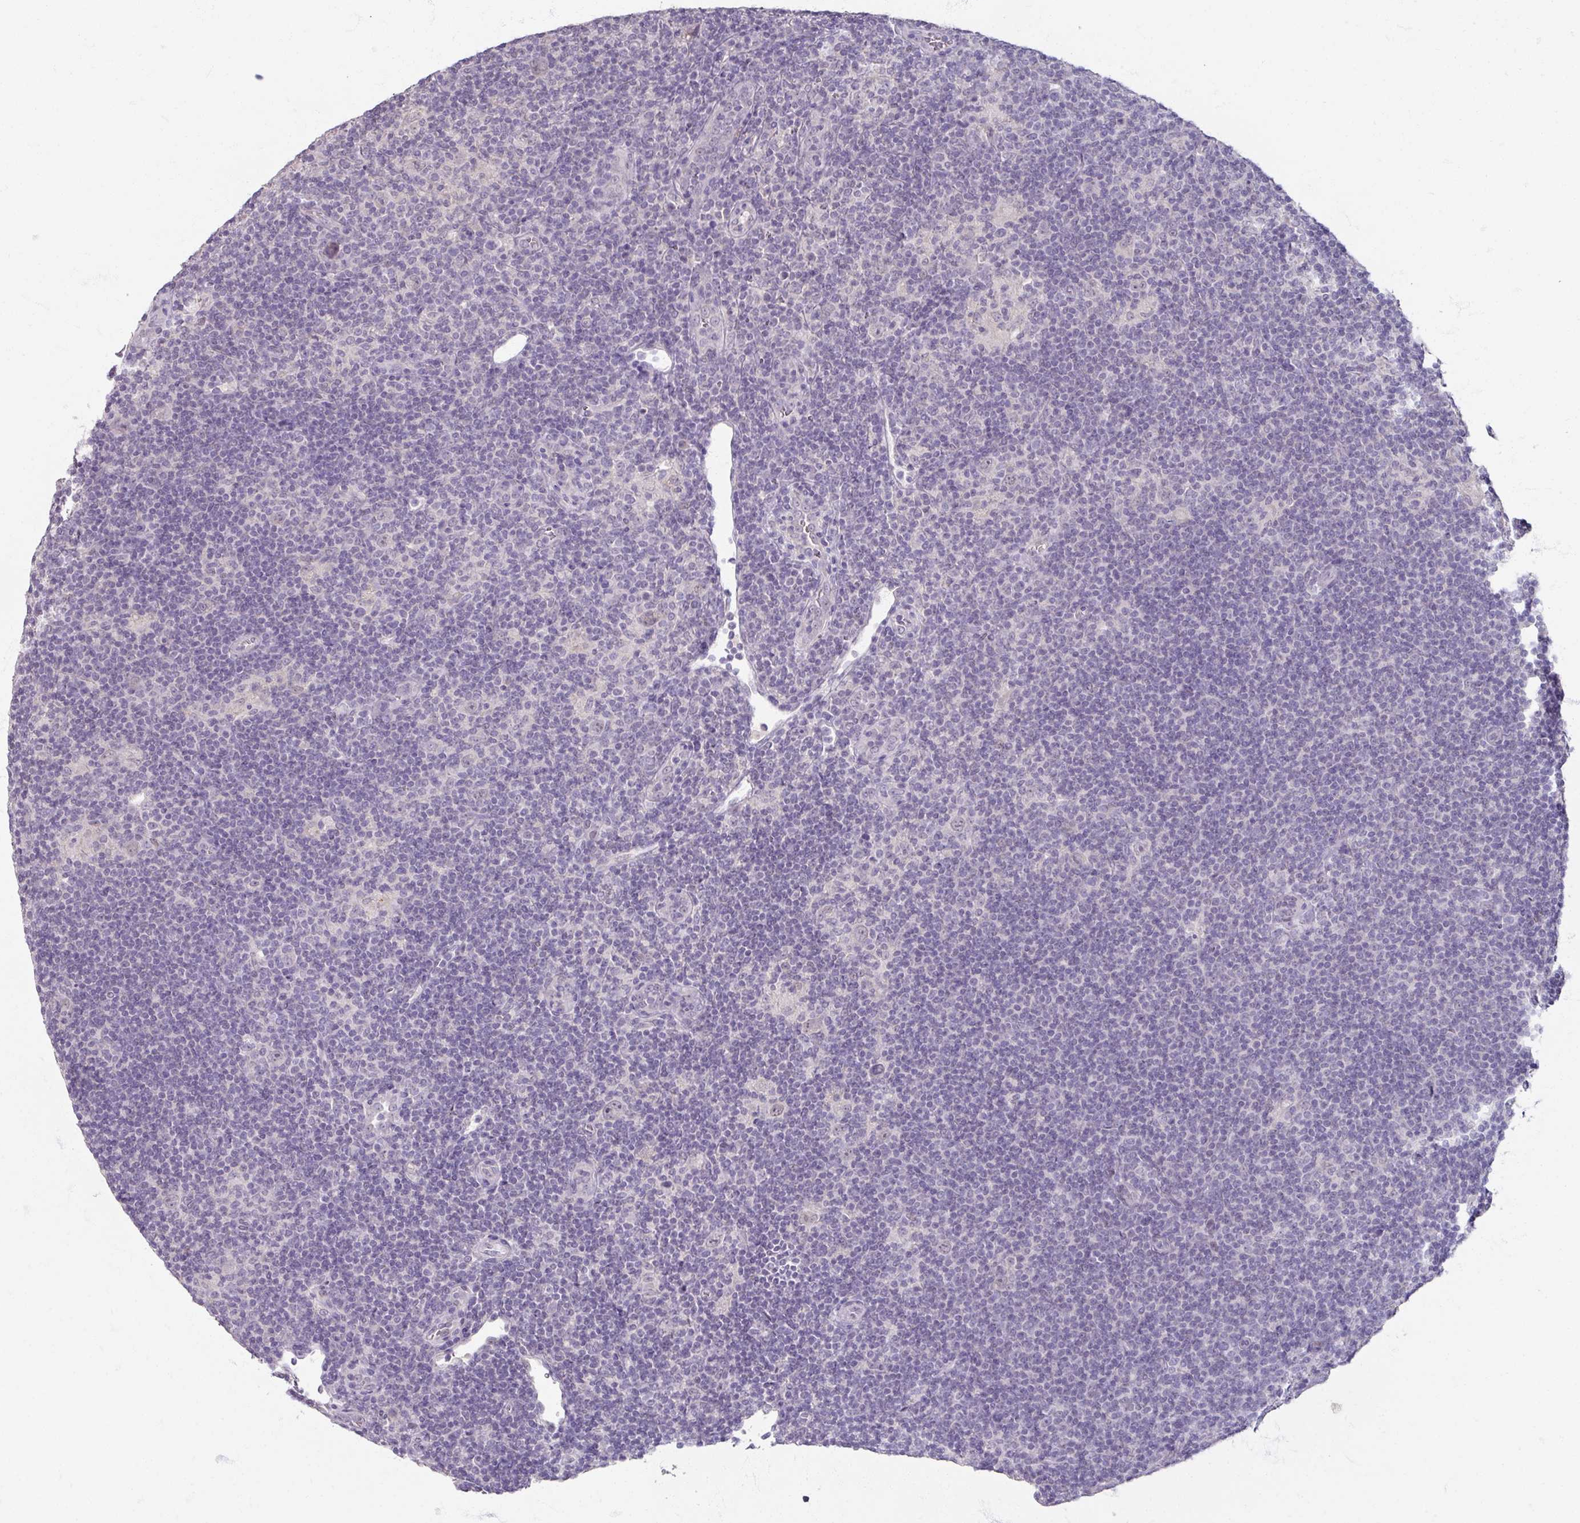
{"staining": {"intensity": "negative", "quantity": "none", "location": "none"}, "tissue": "lymphoma", "cell_type": "Tumor cells", "image_type": "cancer", "snomed": [{"axis": "morphology", "description": "Hodgkin's disease, NOS"}, {"axis": "topography", "description": "Lymph node"}], "caption": "The image demonstrates no staining of tumor cells in lymphoma. The staining was performed using DAB to visualize the protein expression in brown, while the nuclei were stained in blue with hematoxylin (Magnification: 20x).", "gene": "SOX11", "patient": {"sex": "female", "age": 57}}